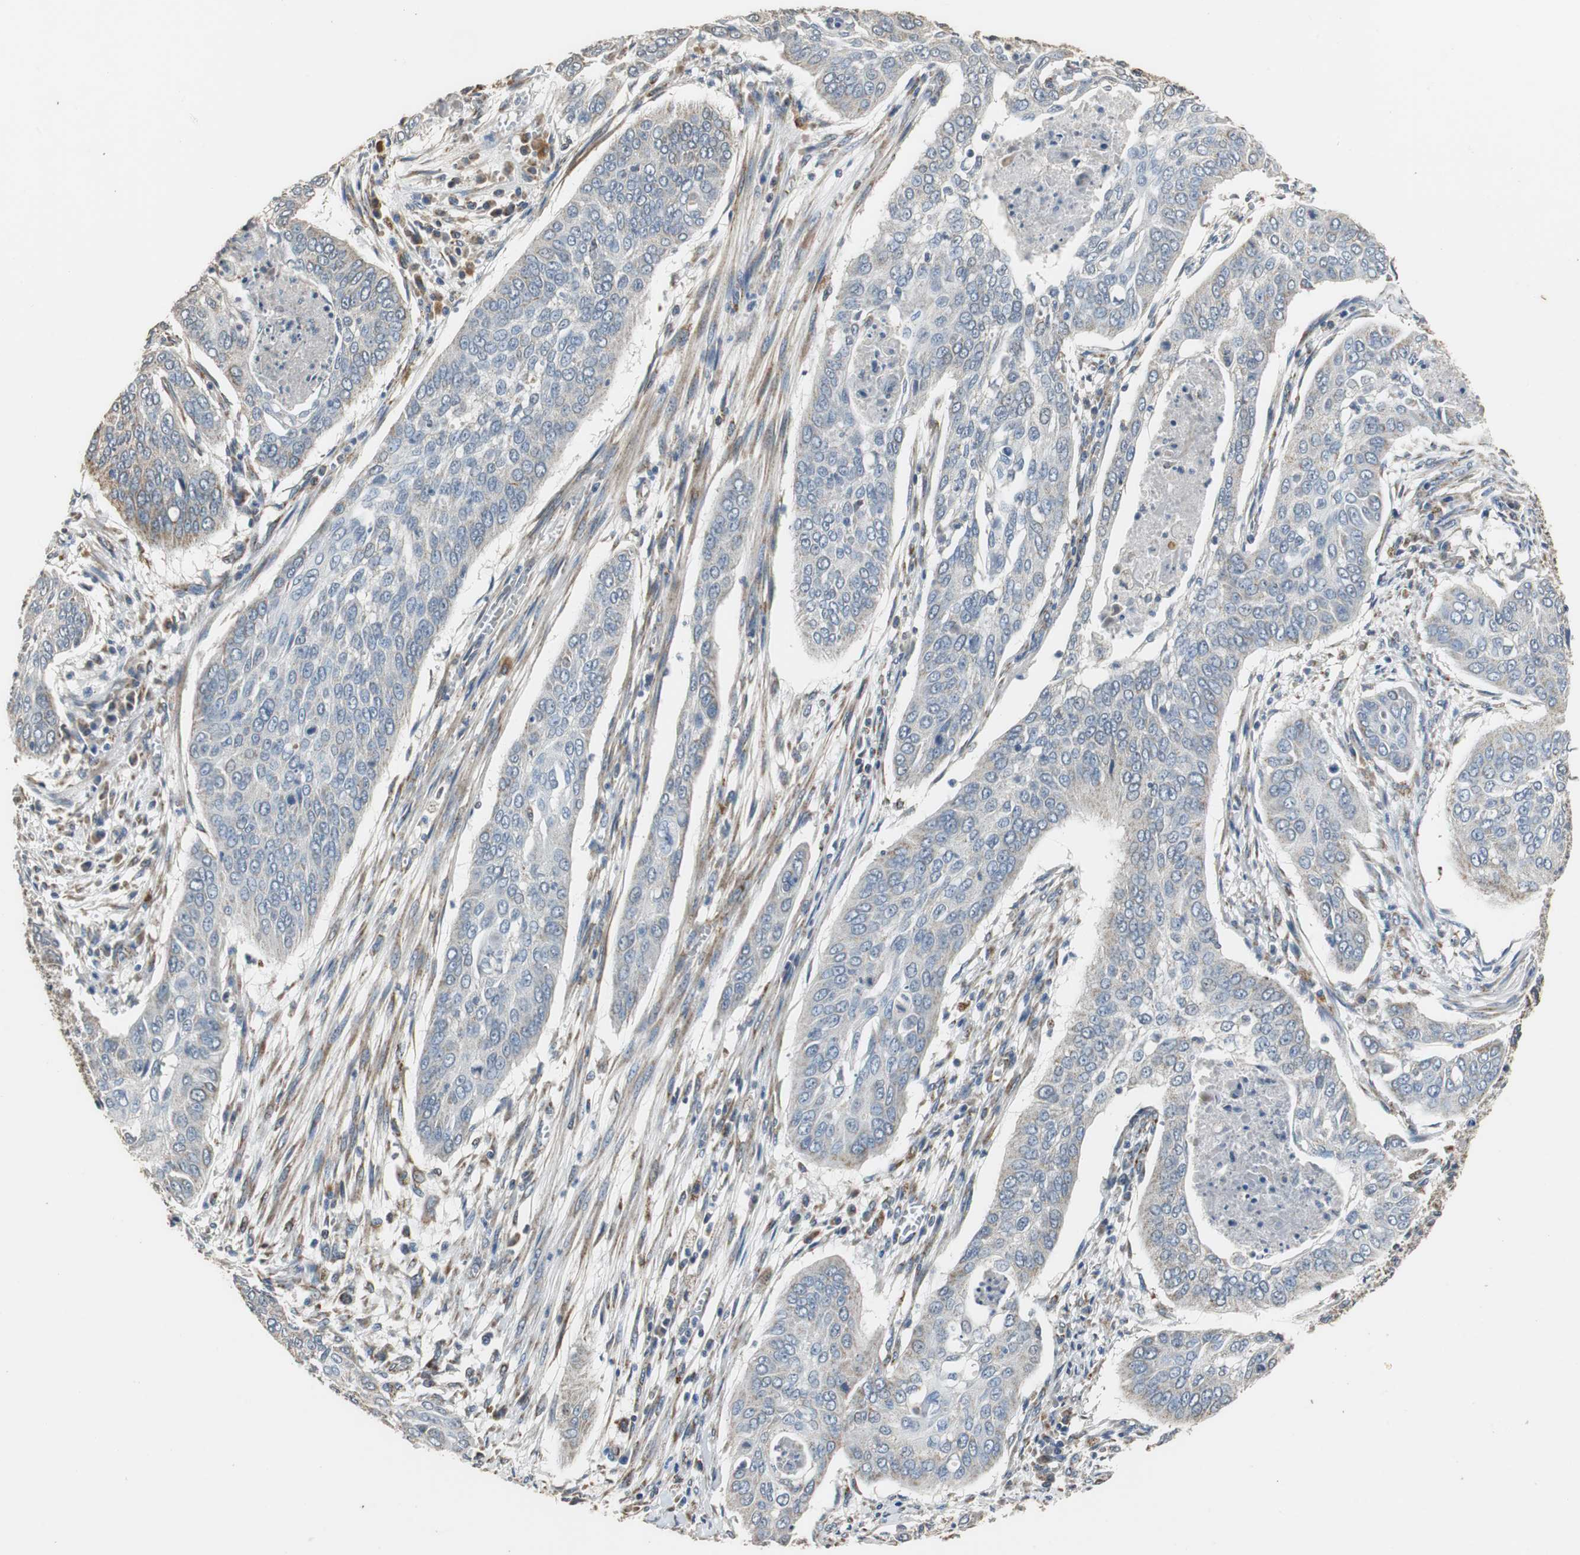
{"staining": {"intensity": "weak", "quantity": "25%-75%", "location": "cytoplasmic/membranous"}, "tissue": "cervical cancer", "cell_type": "Tumor cells", "image_type": "cancer", "snomed": [{"axis": "morphology", "description": "Squamous cell carcinoma, NOS"}, {"axis": "topography", "description": "Cervix"}], "caption": "Cervical squamous cell carcinoma stained for a protein (brown) displays weak cytoplasmic/membranous positive positivity in approximately 25%-75% of tumor cells.", "gene": "HMGCL", "patient": {"sex": "female", "age": 39}}